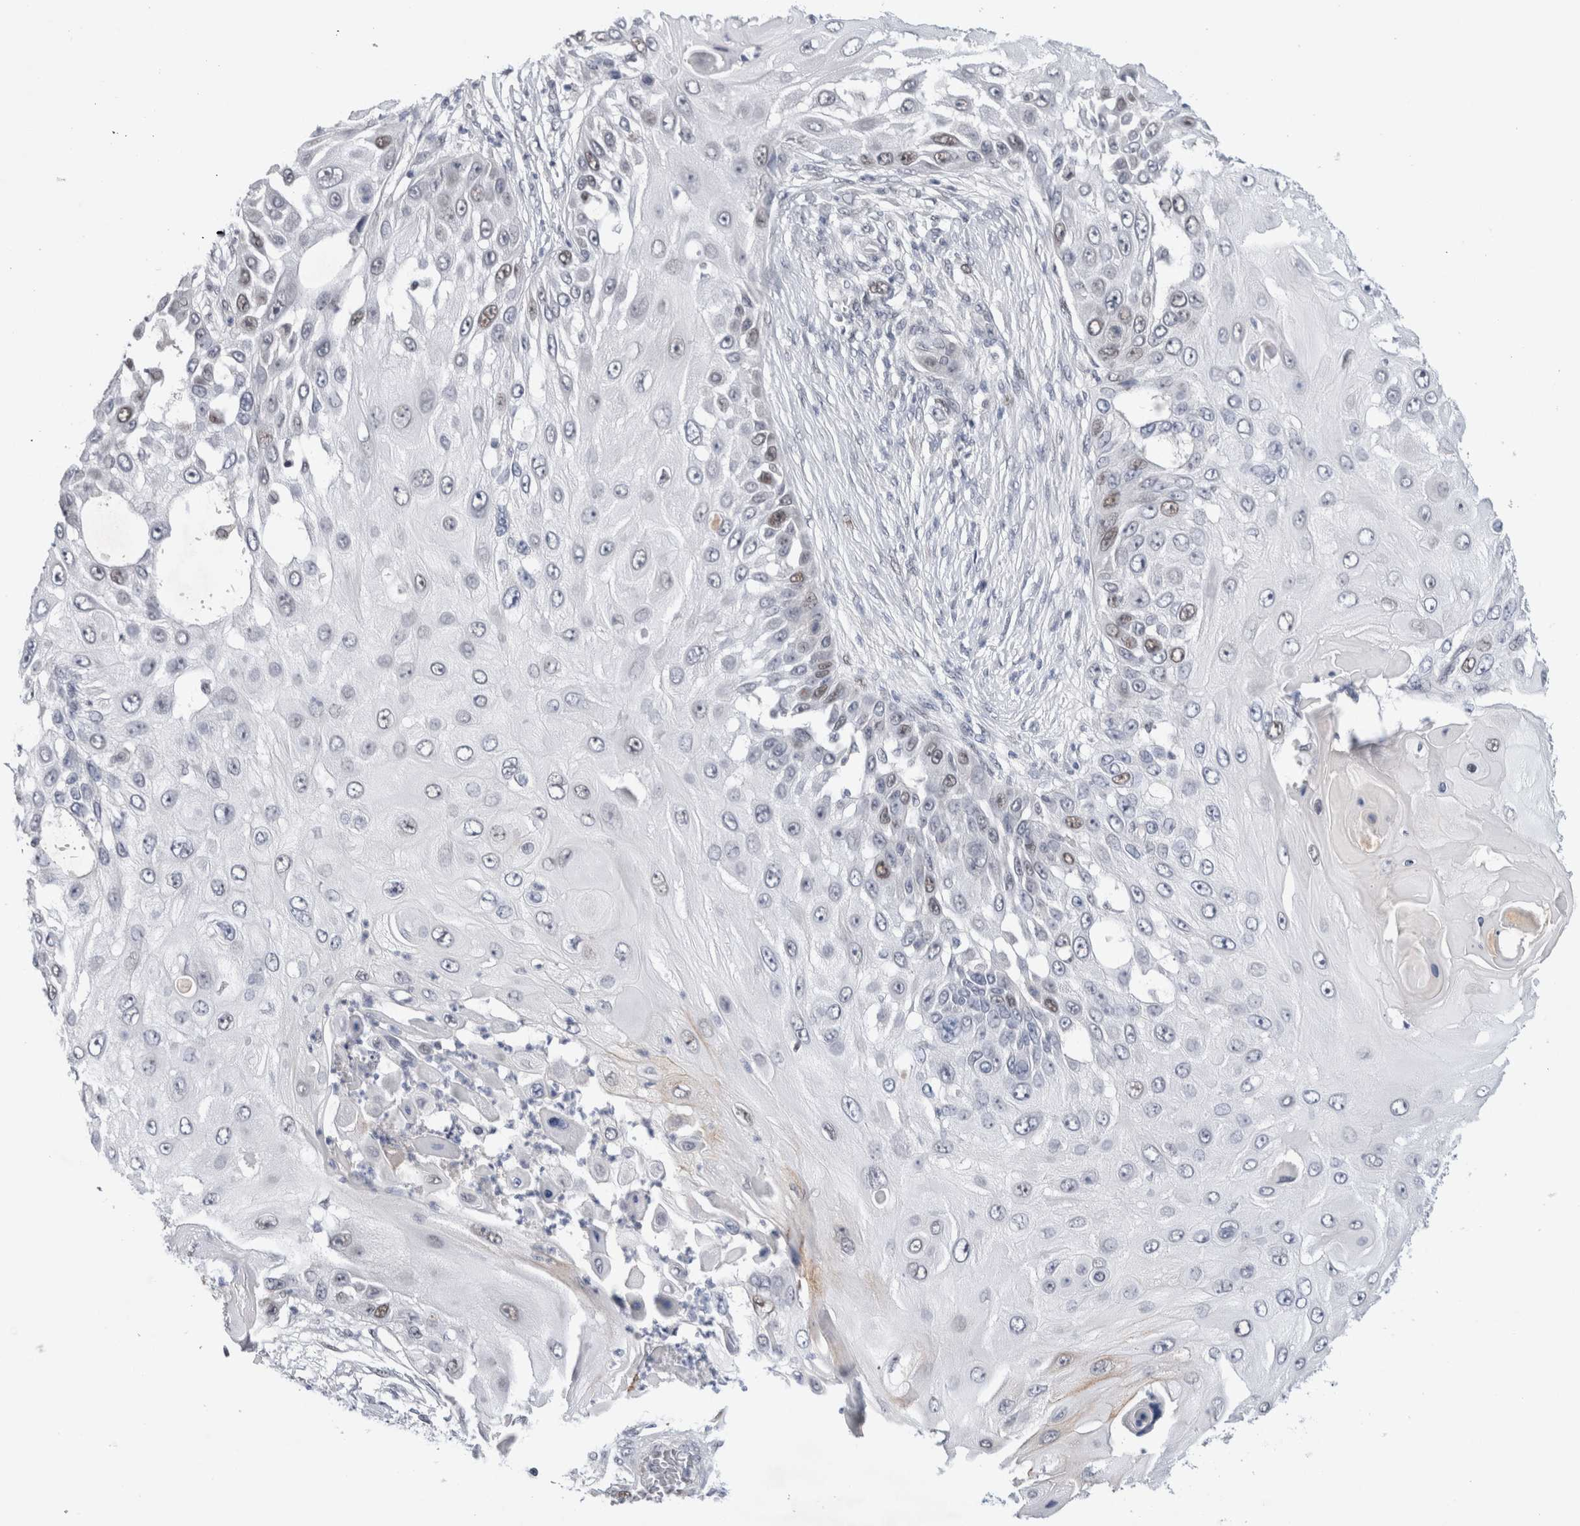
{"staining": {"intensity": "weak", "quantity": "<25%", "location": "nuclear"}, "tissue": "skin cancer", "cell_type": "Tumor cells", "image_type": "cancer", "snomed": [{"axis": "morphology", "description": "Squamous cell carcinoma, NOS"}, {"axis": "topography", "description": "Skin"}], "caption": "This micrograph is of skin squamous cell carcinoma stained with immunohistochemistry (IHC) to label a protein in brown with the nuclei are counter-stained blue. There is no positivity in tumor cells.", "gene": "KNL1", "patient": {"sex": "female", "age": 44}}